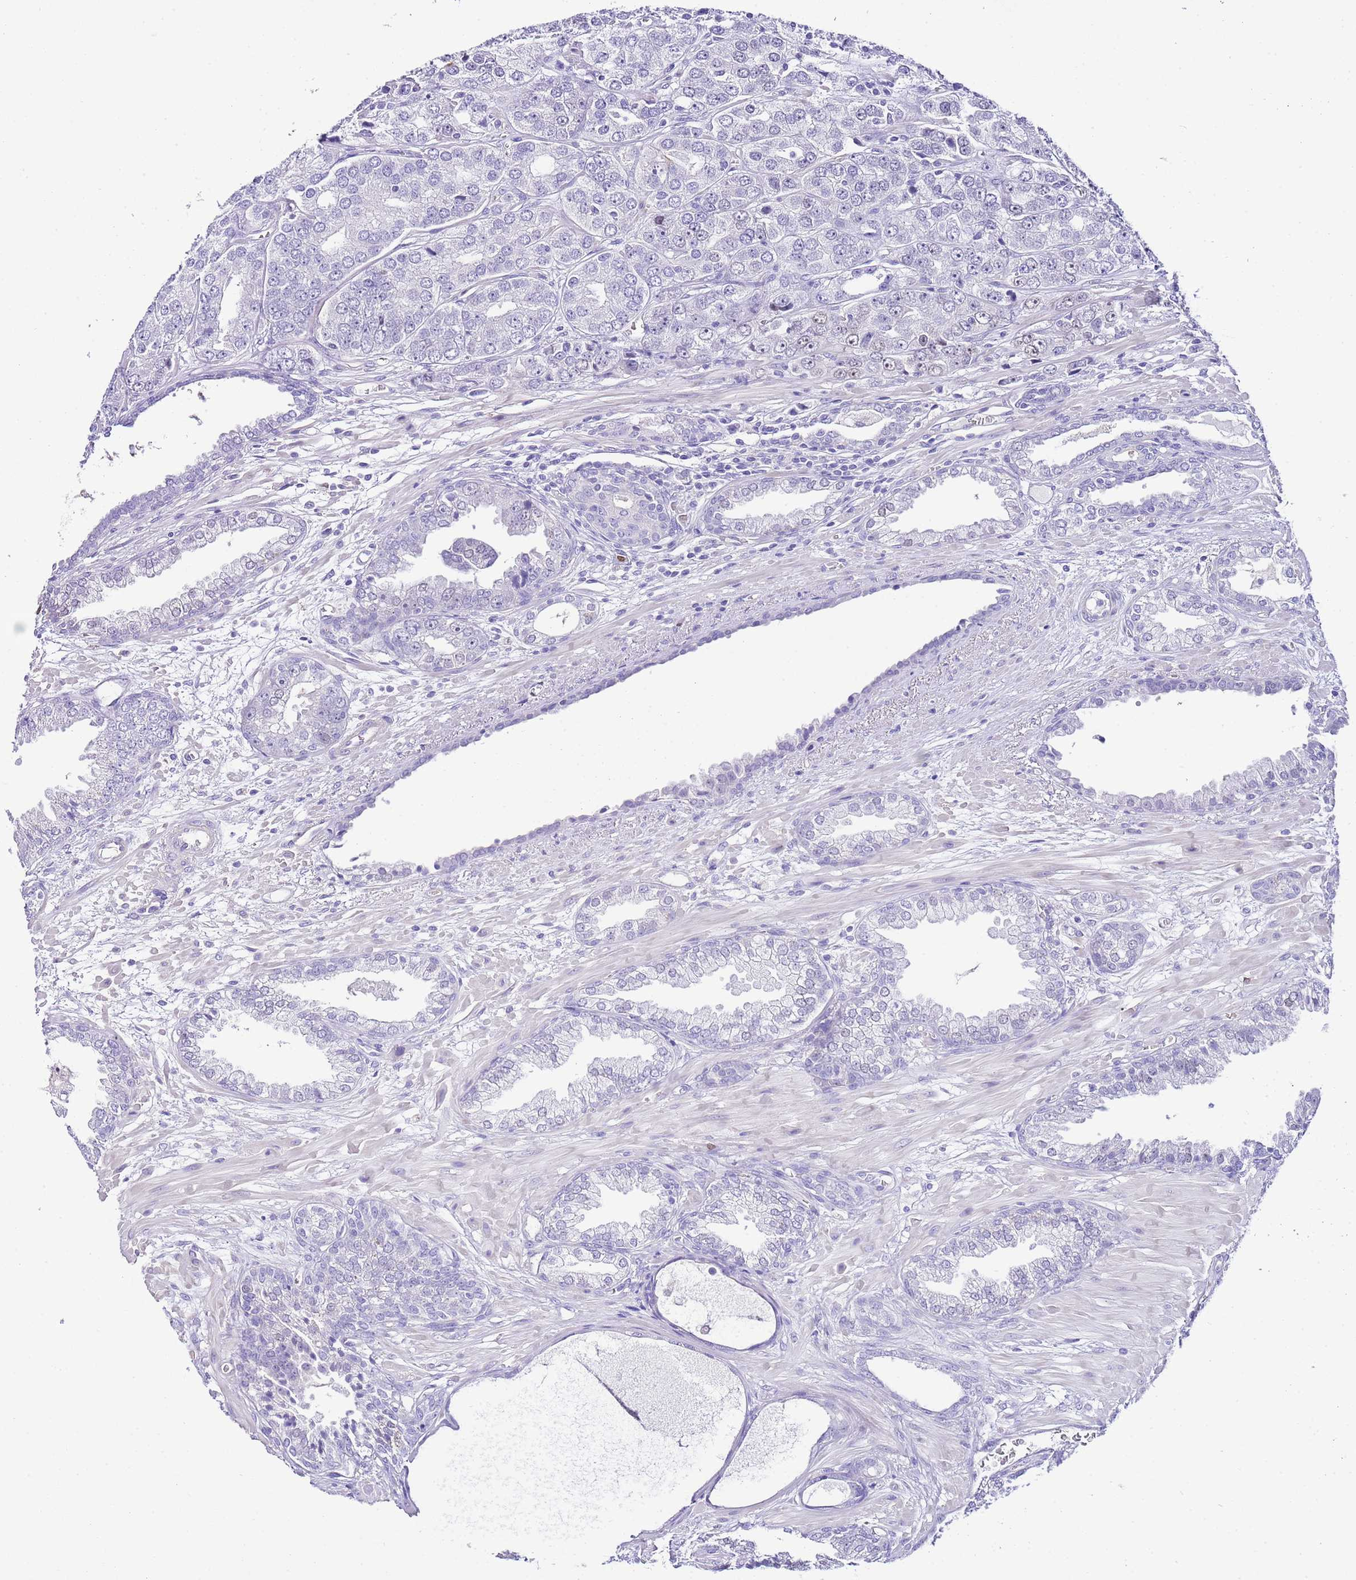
{"staining": {"intensity": "negative", "quantity": "none", "location": "none"}, "tissue": "prostate cancer", "cell_type": "Tumor cells", "image_type": "cancer", "snomed": [{"axis": "morphology", "description": "Adenocarcinoma, High grade"}, {"axis": "topography", "description": "Prostate"}], "caption": "Protein analysis of prostate high-grade adenocarcinoma exhibits no significant staining in tumor cells.", "gene": "BHLHA15", "patient": {"sex": "male", "age": 71}}